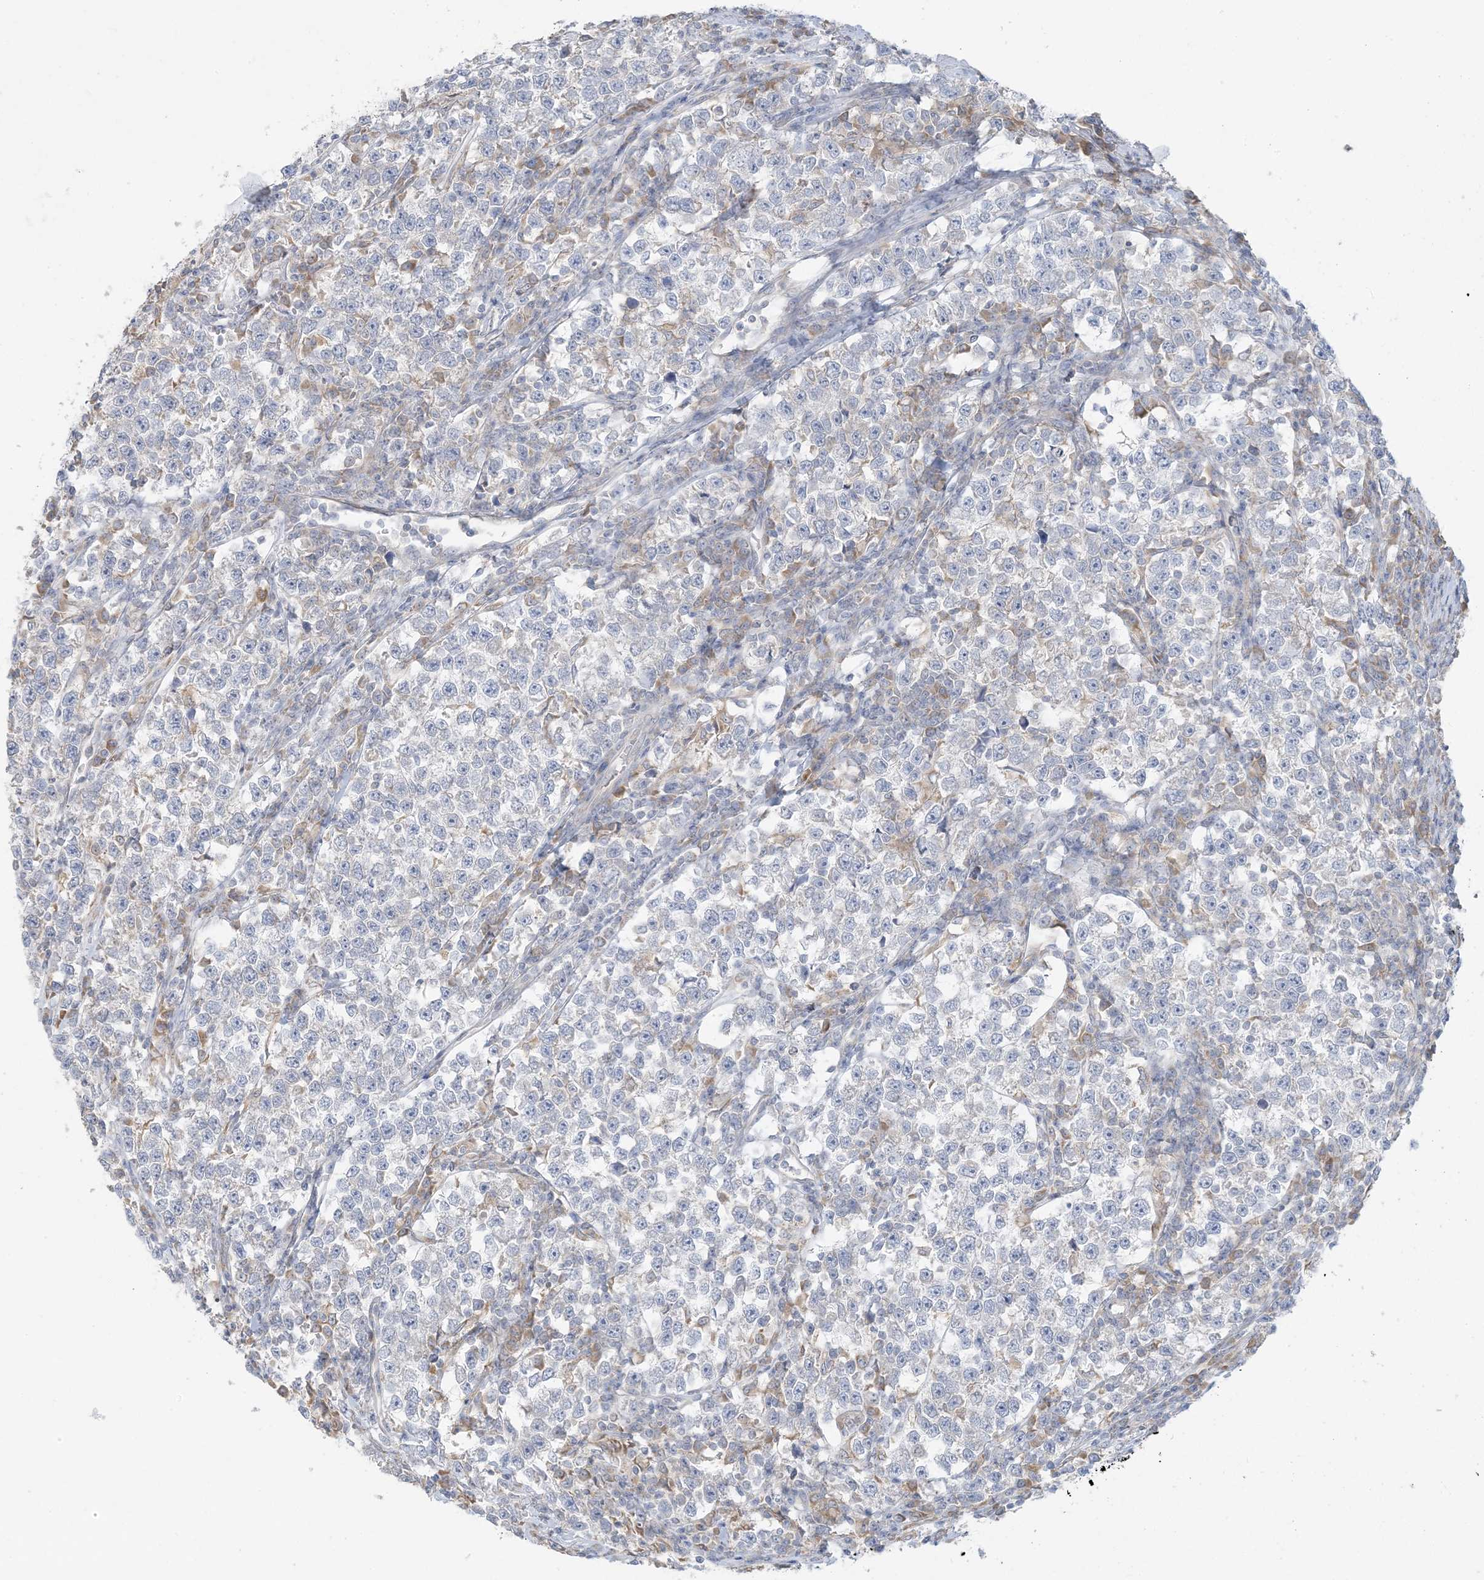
{"staining": {"intensity": "negative", "quantity": "none", "location": "none"}, "tissue": "testis cancer", "cell_type": "Tumor cells", "image_type": "cancer", "snomed": [{"axis": "morphology", "description": "Normal tissue, NOS"}, {"axis": "morphology", "description": "Seminoma, NOS"}, {"axis": "topography", "description": "Testis"}], "caption": "Tumor cells are negative for protein expression in human seminoma (testis). (DAB (3,3'-diaminobenzidine) immunohistochemistry, high magnification).", "gene": "EEFSEC", "patient": {"sex": "male", "age": 43}}